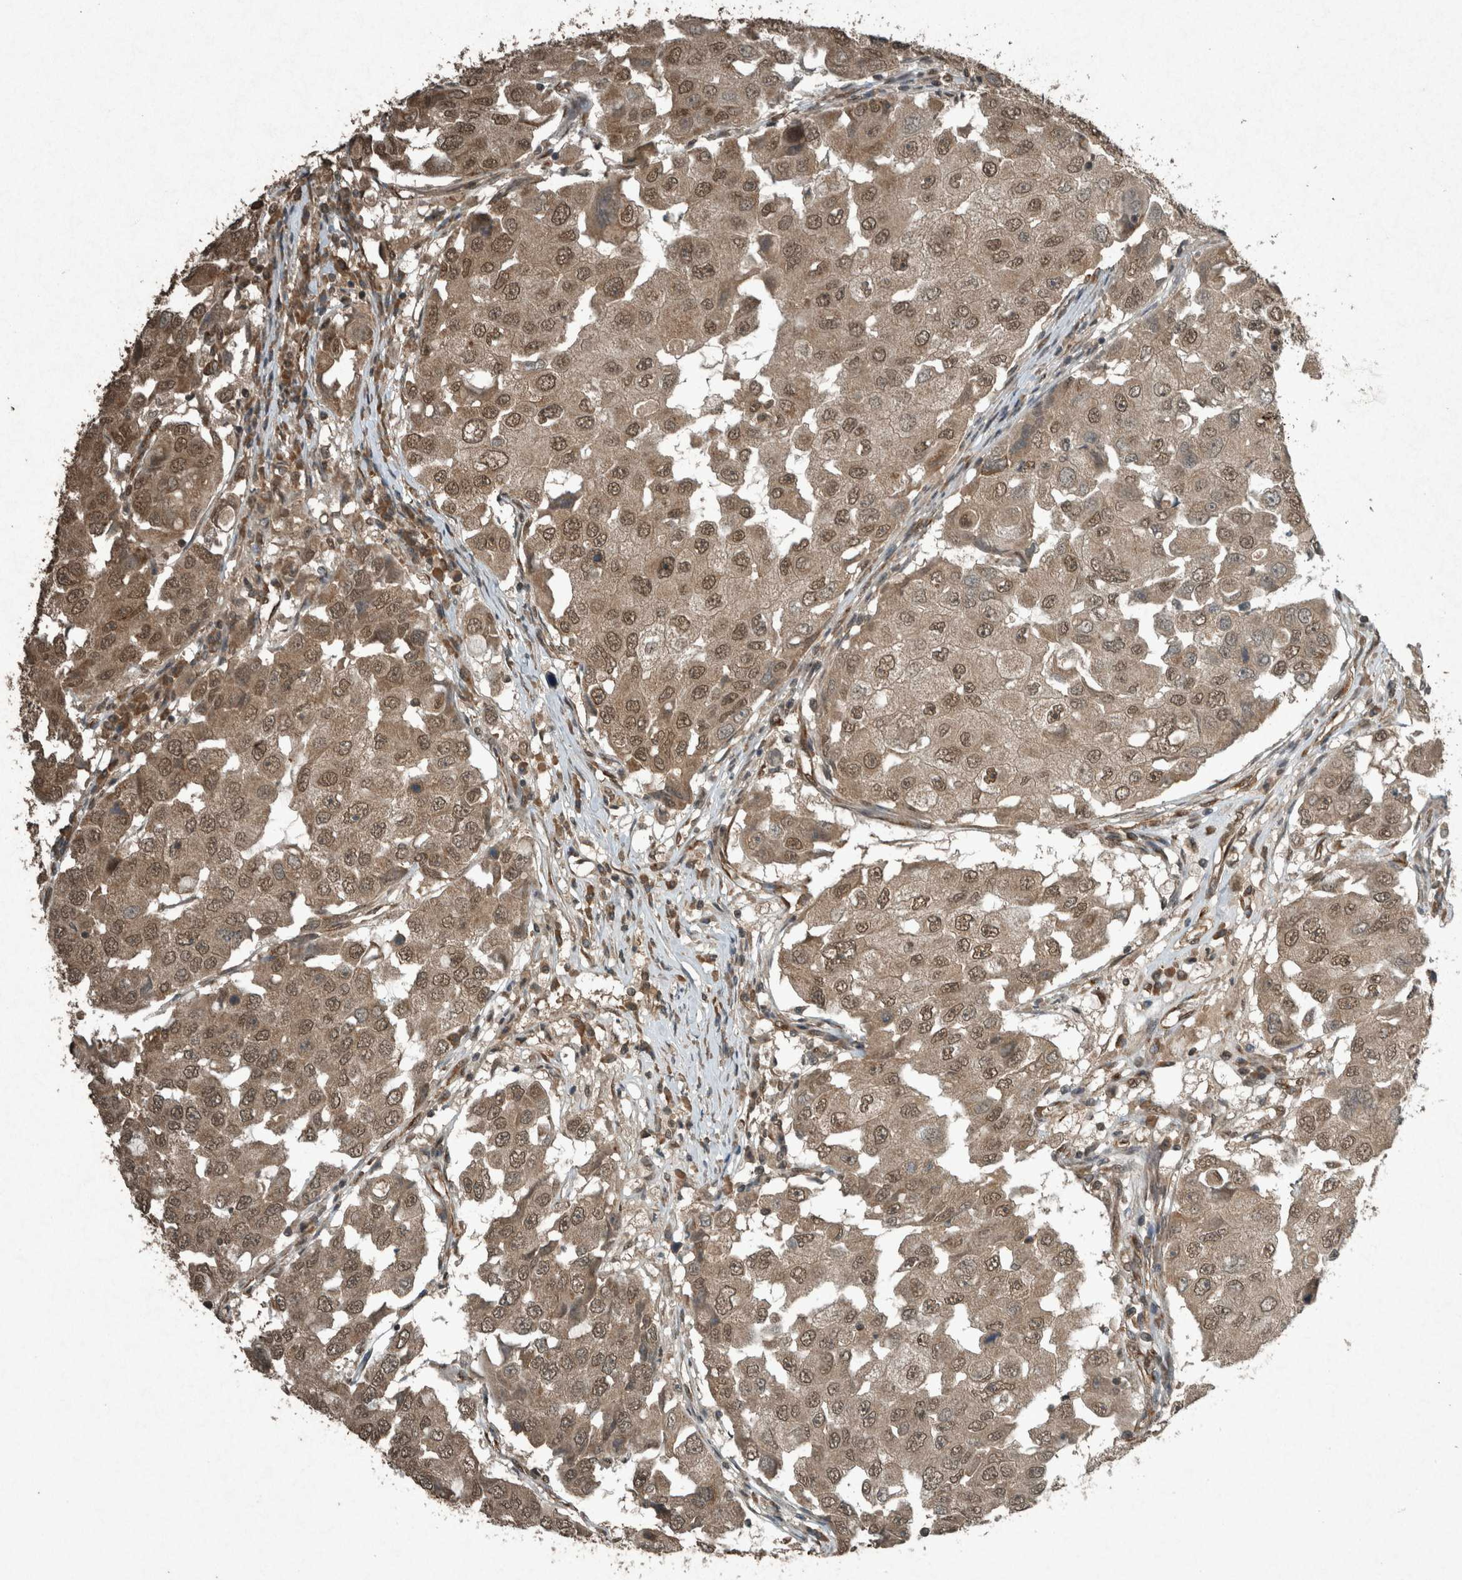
{"staining": {"intensity": "moderate", "quantity": ">75%", "location": "cytoplasmic/membranous,nuclear"}, "tissue": "breast cancer", "cell_type": "Tumor cells", "image_type": "cancer", "snomed": [{"axis": "morphology", "description": "Duct carcinoma"}, {"axis": "topography", "description": "Breast"}], "caption": "Immunohistochemistry of breast cancer demonstrates medium levels of moderate cytoplasmic/membranous and nuclear staining in approximately >75% of tumor cells. Using DAB (brown) and hematoxylin (blue) stains, captured at high magnification using brightfield microscopy.", "gene": "ARHGEF12", "patient": {"sex": "female", "age": 27}}